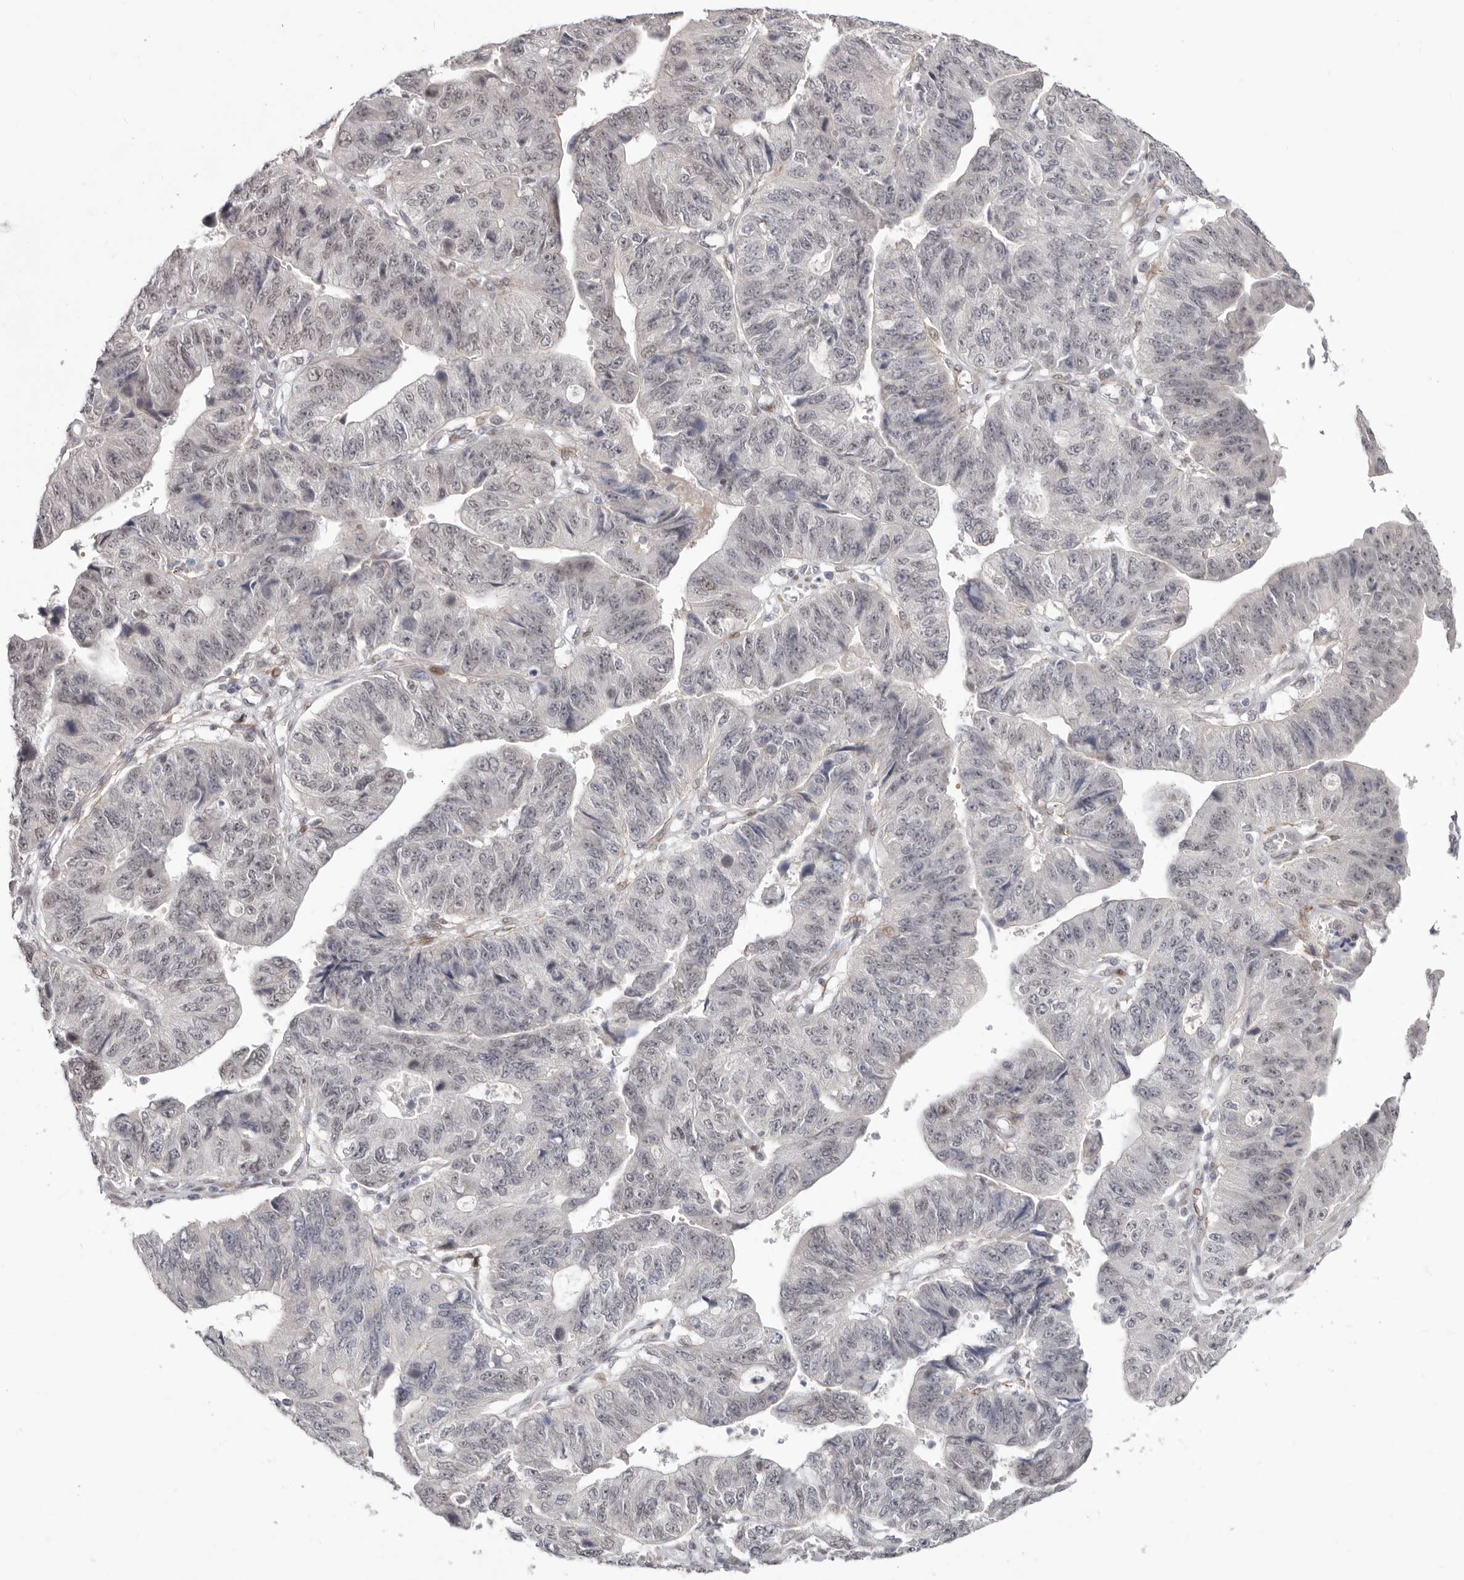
{"staining": {"intensity": "negative", "quantity": "none", "location": "none"}, "tissue": "stomach cancer", "cell_type": "Tumor cells", "image_type": "cancer", "snomed": [{"axis": "morphology", "description": "Adenocarcinoma, NOS"}, {"axis": "topography", "description": "Stomach"}], "caption": "This is a histopathology image of immunohistochemistry staining of stomach cancer, which shows no staining in tumor cells.", "gene": "SZT2", "patient": {"sex": "male", "age": 59}}